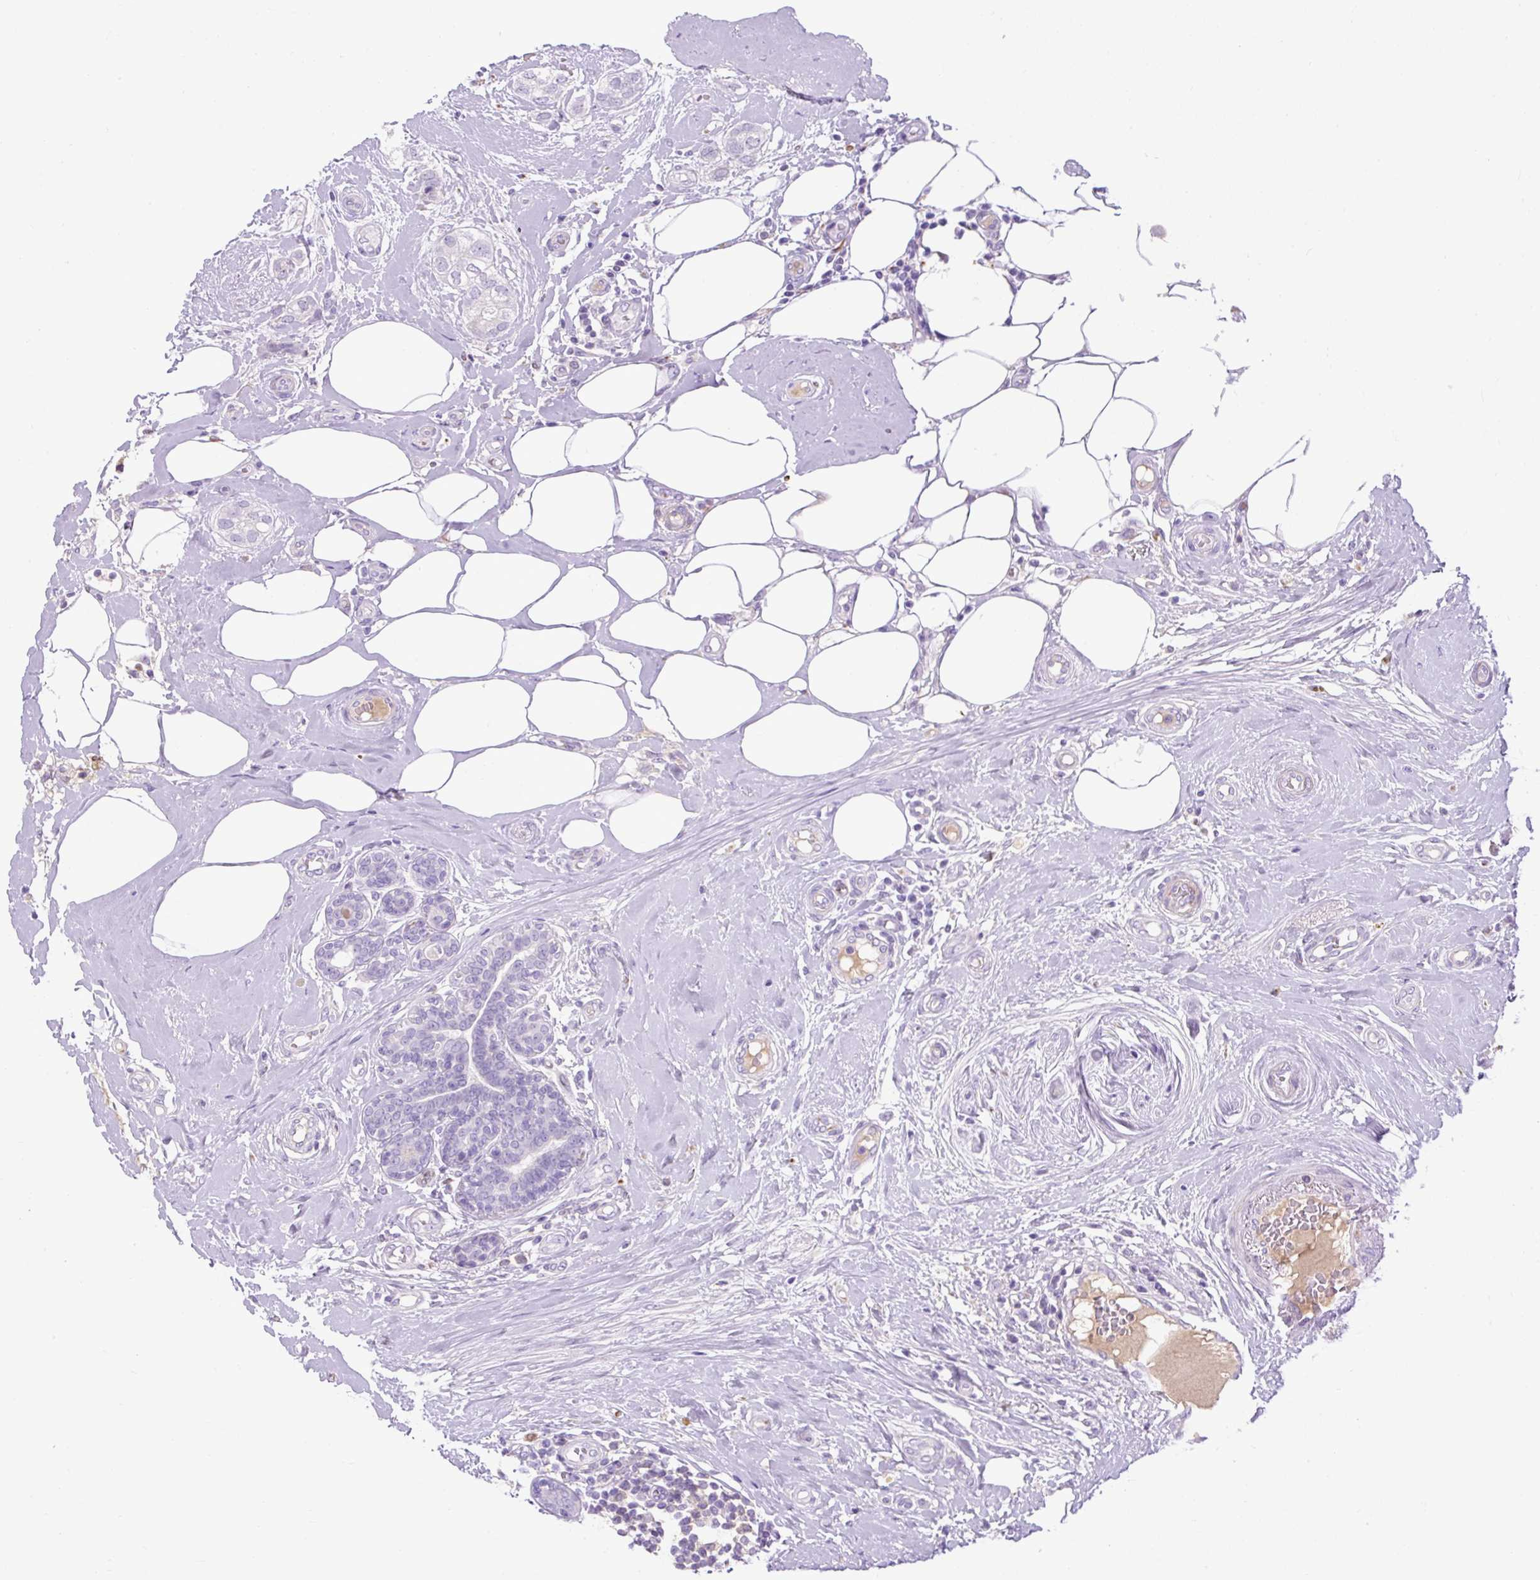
{"staining": {"intensity": "negative", "quantity": "none", "location": "none"}, "tissue": "breast cancer", "cell_type": "Tumor cells", "image_type": "cancer", "snomed": [{"axis": "morphology", "description": "Duct carcinoma"}, {"axis": "topography", "description": "Breast"}], "caption": "Micrograph shows no protein expression in tumor cells of breast cancer (invasive ductal carcinoma) tissue.", "gene": "SPTBN5", "patient": {"sex": "female", "age": 73}}